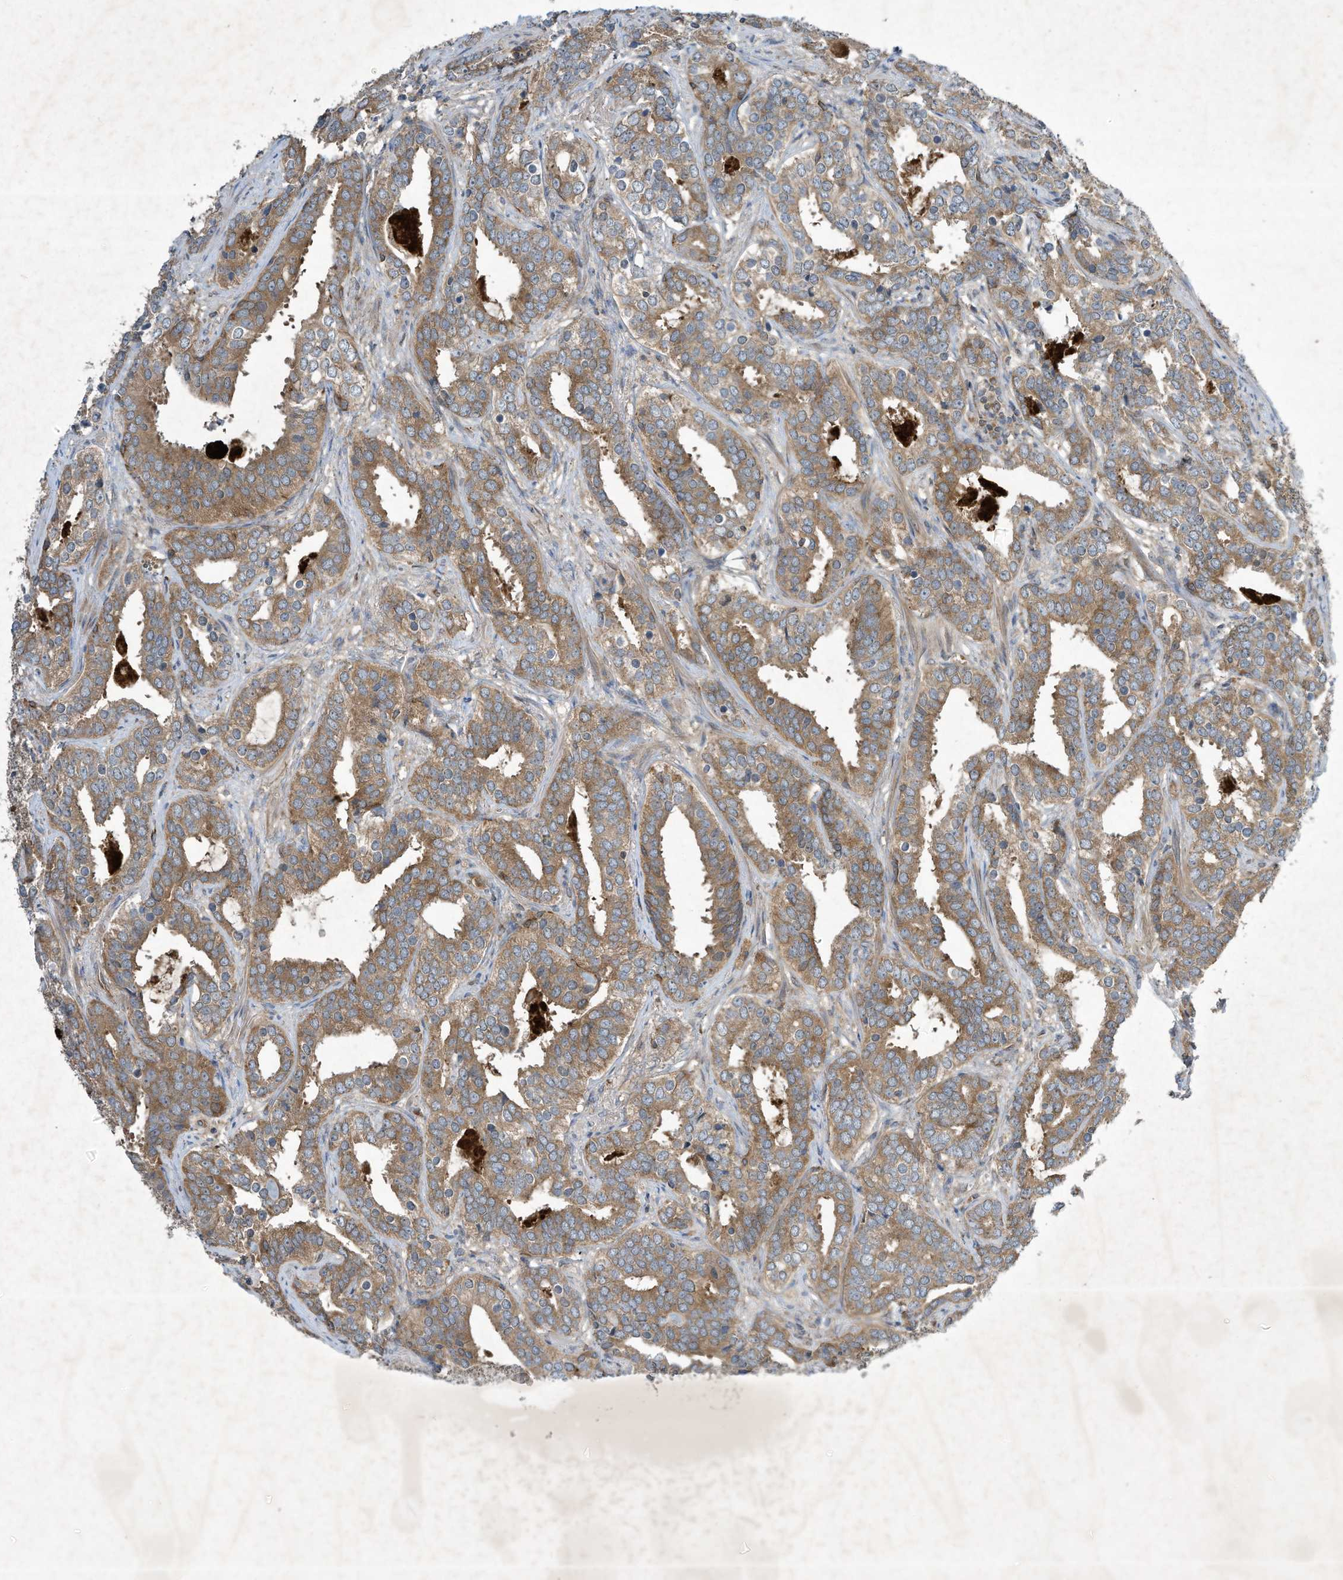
{"staining": {"intensity": "moderate", "quantity": ">75%", "location": "cytoplasmic/membranous"}, "tissue": "prostate cancer", "cell_type": "Tumor cells", "image_type": "cancer", "snomed": [{"axis": "morphology", "description": "Adenocarcinoma, High grade"}, {"axis": "topography", "description": "Prostate"}], "caption": "Prostate cancer (adenocarcinoma (high-grade)) stained with a brown dye exhibits moderate cytoplasmic/membranous positive staining in about >75% of tumor cells.", "gene": "SYNJ2", "patient": {"sex": "male", "age": 62}}